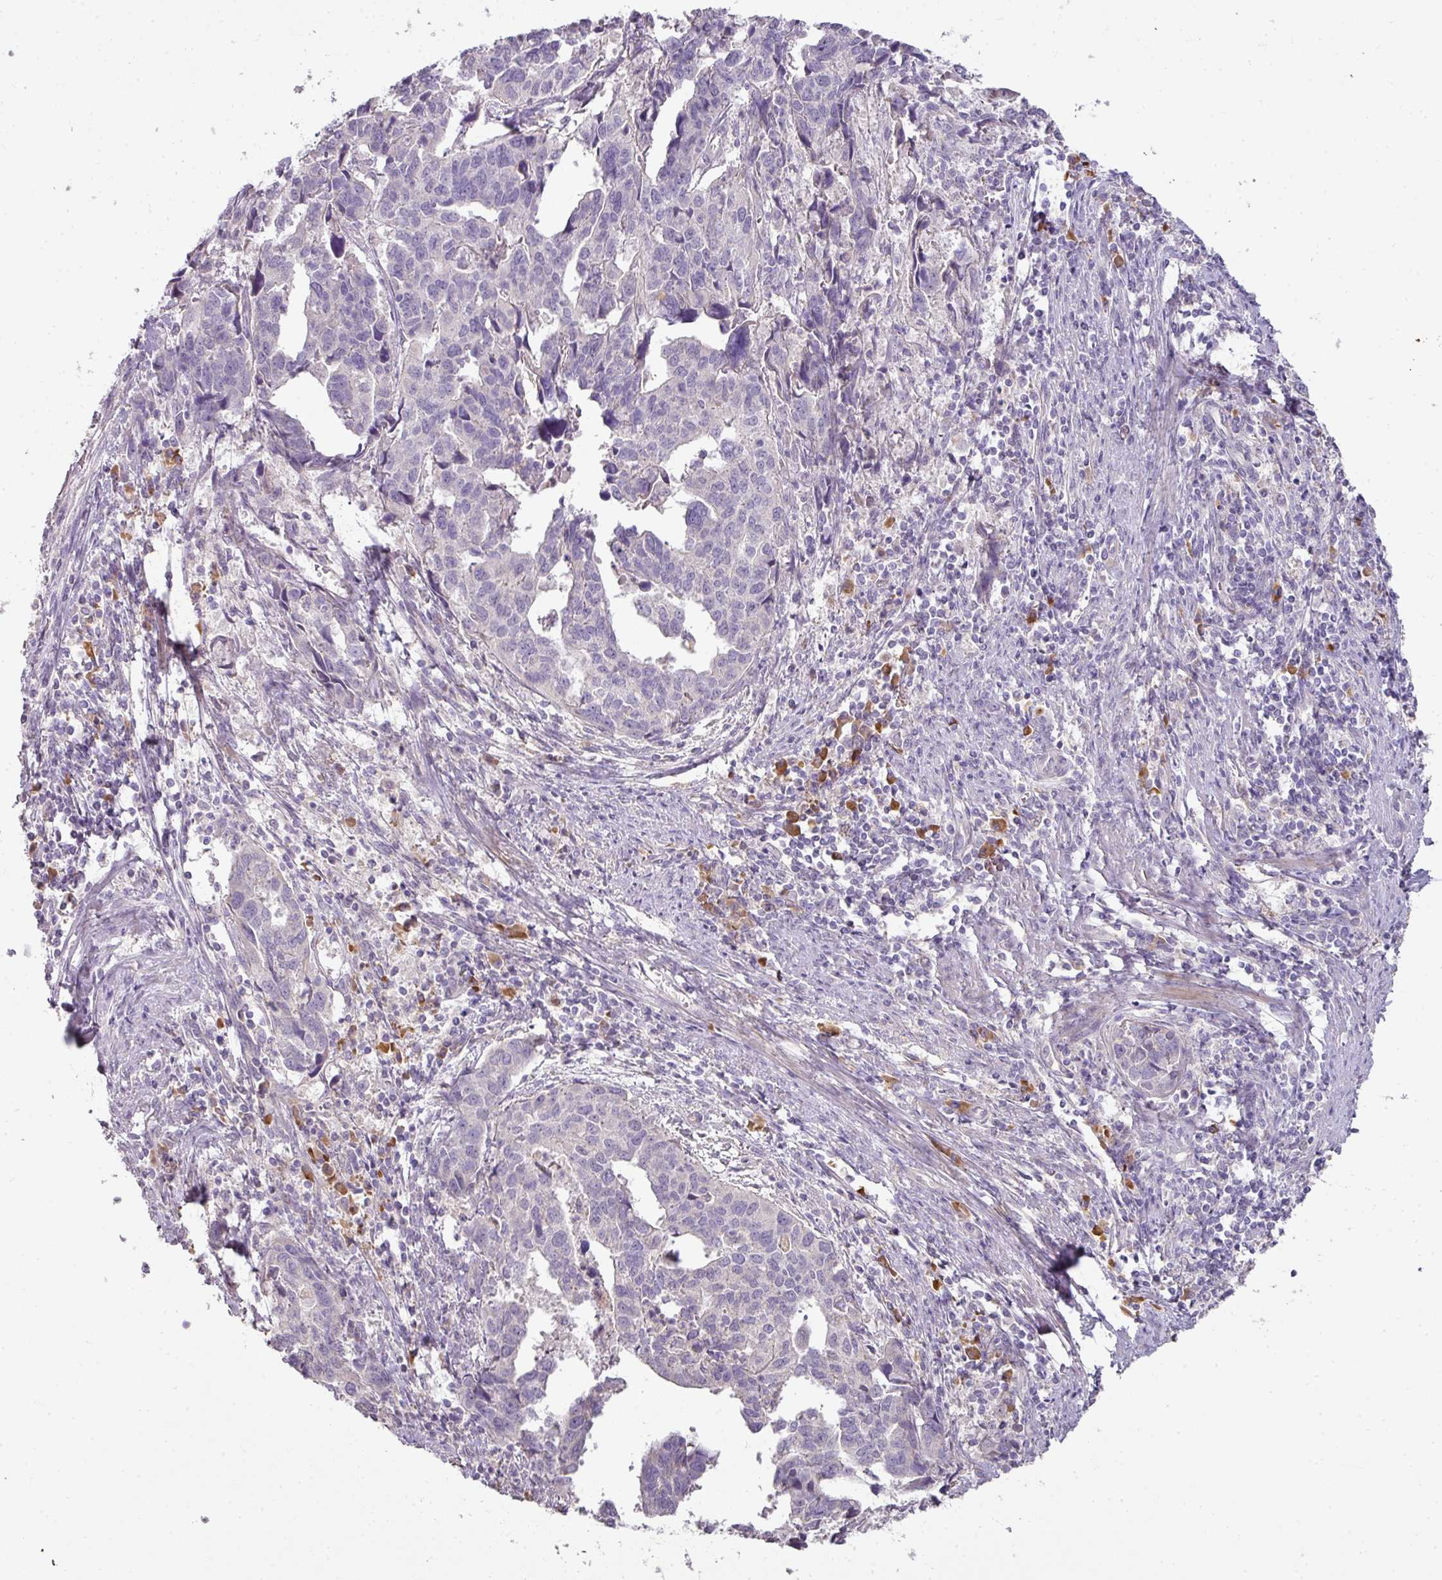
{"staining": {"intensity": "negative", "quantity": "none", "location": "none"}, "tissue": "endometrial cancer", "cell_type": "Tumor cells", "image_type": "cancer", "snomed": [{"axis": "morphology", "description": "Adenocarcinoma, NOS"}, {"axis": "topography", "description": "Endometrium"}], "caption": "The immunohistochemistry micrograph has no significant staining in tumor cells of endometrial adenocarcinoma tissue. (IHC, brightfield microscopy, high magnification).", "gene": "ZNF266", "patient": {"sex": "female", "age": 73}}